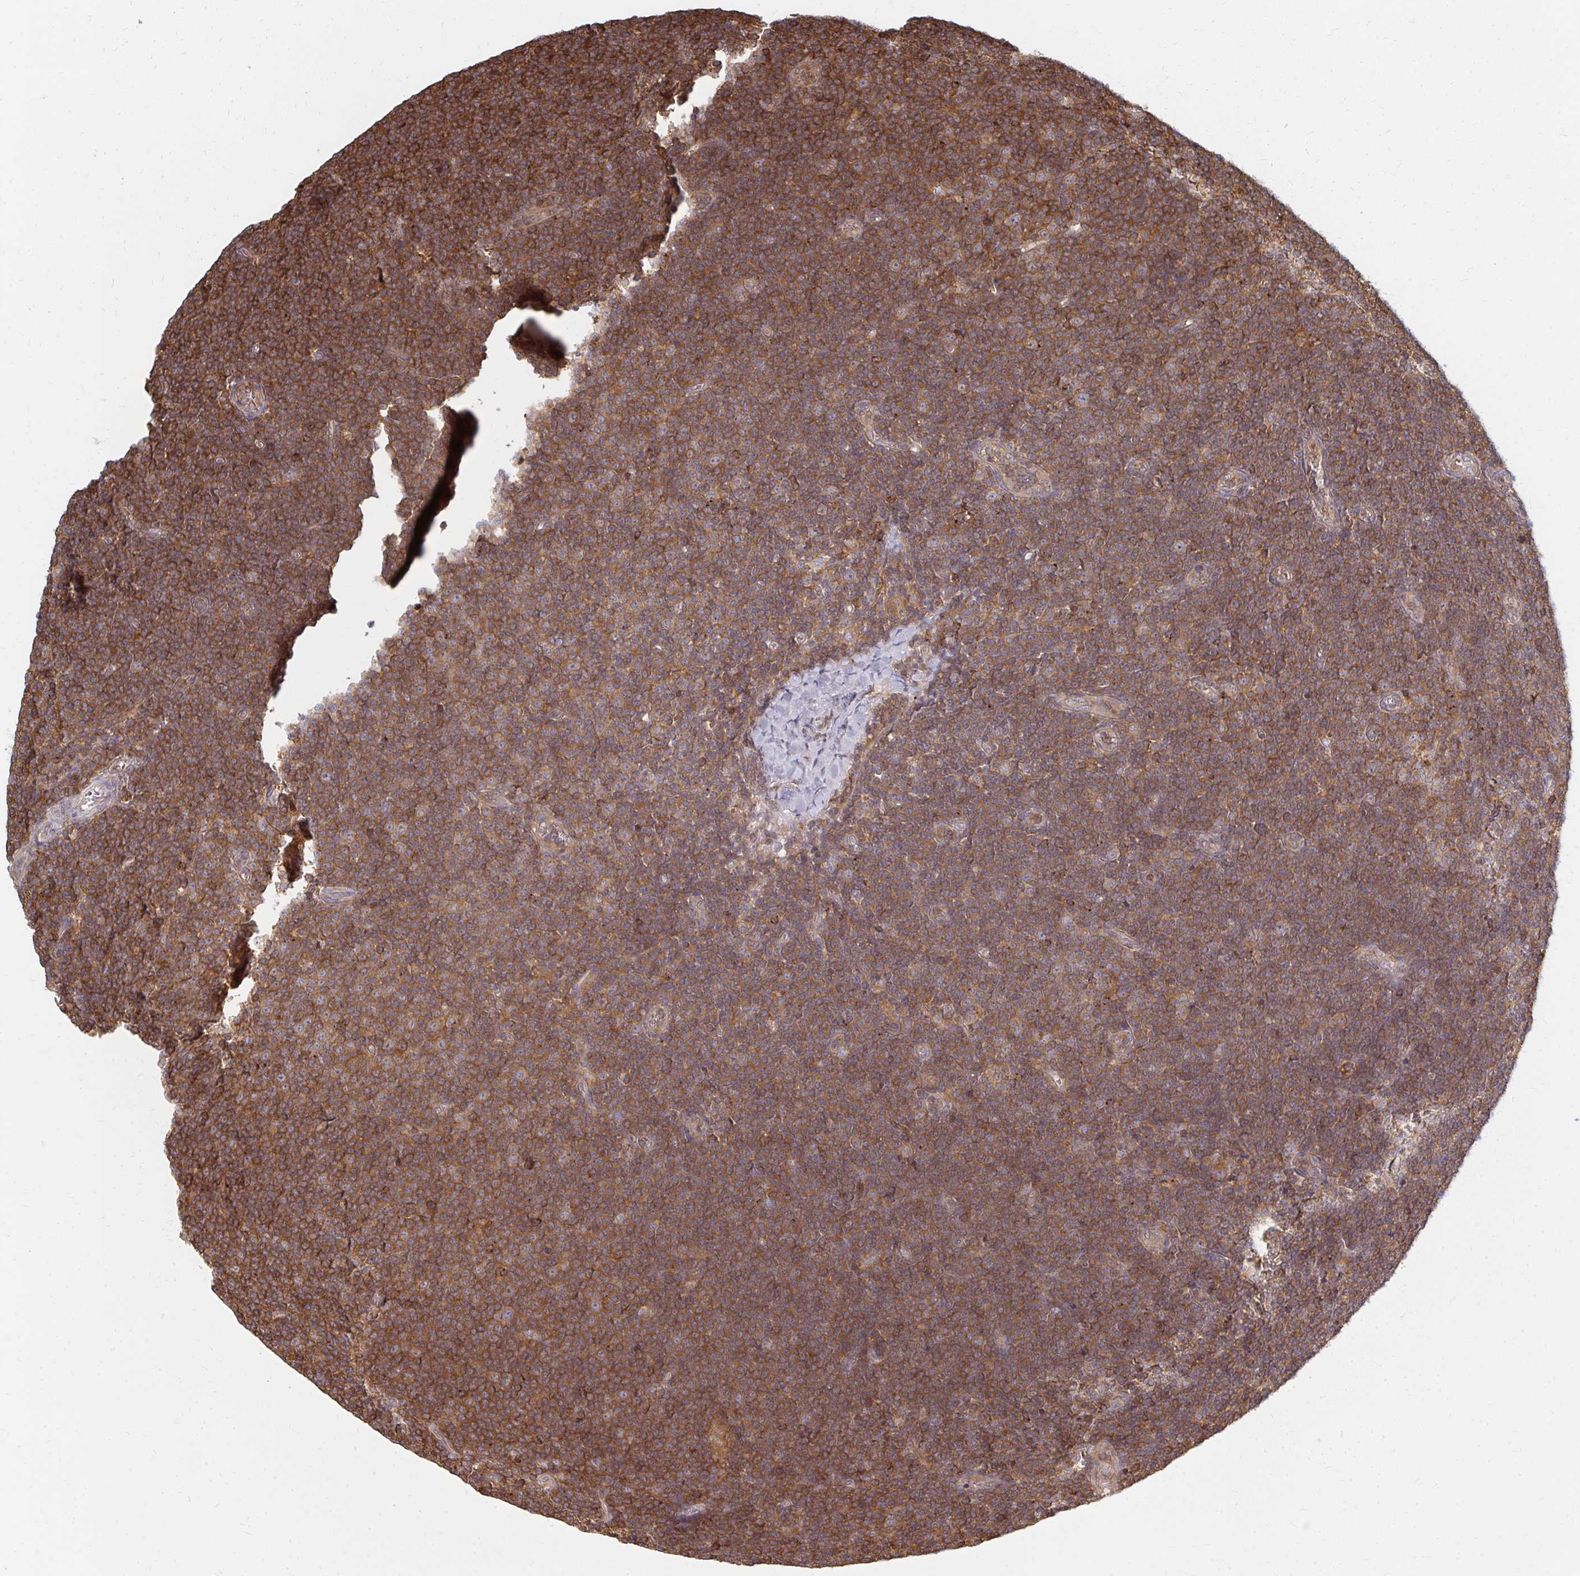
{"staining": {"intensity": "moderate", "quantity": ">75%", "location": "cytoplasmic/membranous"}, "tissue": "lymphoma", "cell_type": "Tumor cells", "image_type": "cancer", "snomed": [{"axis": "morphology", "description": "Malignant lymphoma, non-Hodgkin's type, Low grade"}, {"axis": "topography", "description": "Lymph node"}], "caption": "IHC of lymphoma displays medium levels of moderate cytoplasmic/membranous positivity in about >75% of tumor cells.", "gene": "ZNF285", "patient": {"sex": "male", "age": 48}}